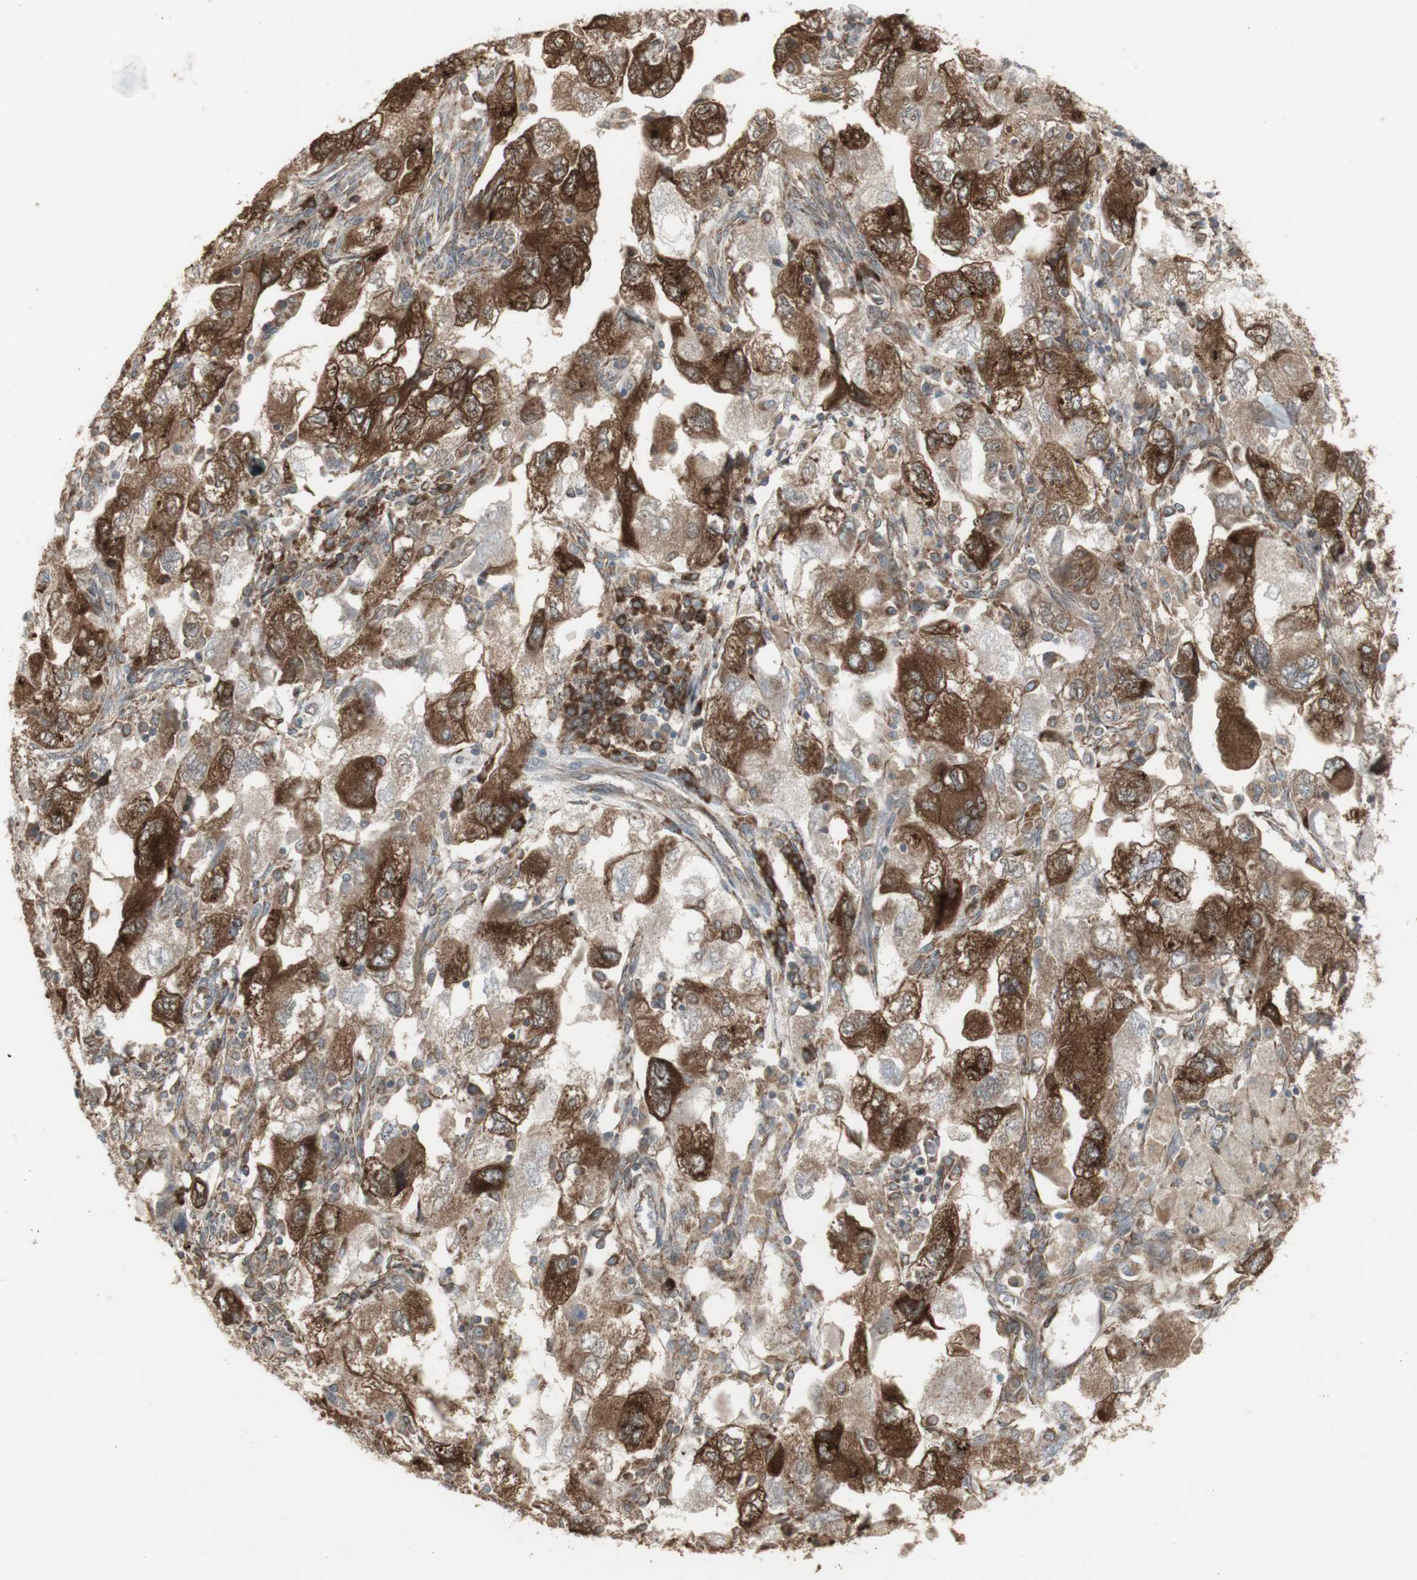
{"staining": {"intensity": "strong", "quantity": ">75%", "location": "cytoplasmic/membranous"}, "tissue": "ovarian cancer", "cell_type": "Tumor cells", "image_type": "cancer", "snomed": [{"axis": "morphology", "description": "Carcinoma, NOS"}, {"axis": "morphology", "description": "Cystadenocarcinoma, serous, NOS"}, {"axis": "topography", "description": "Ovary"}], "caption": "Protein analysis of ovarian cancer tissue shows strong cytoplasmic/membranous staining in approximately >75% of tumor cells.", "gene": "FKBP3", "patient": {"sex": "female", "age": 69}}